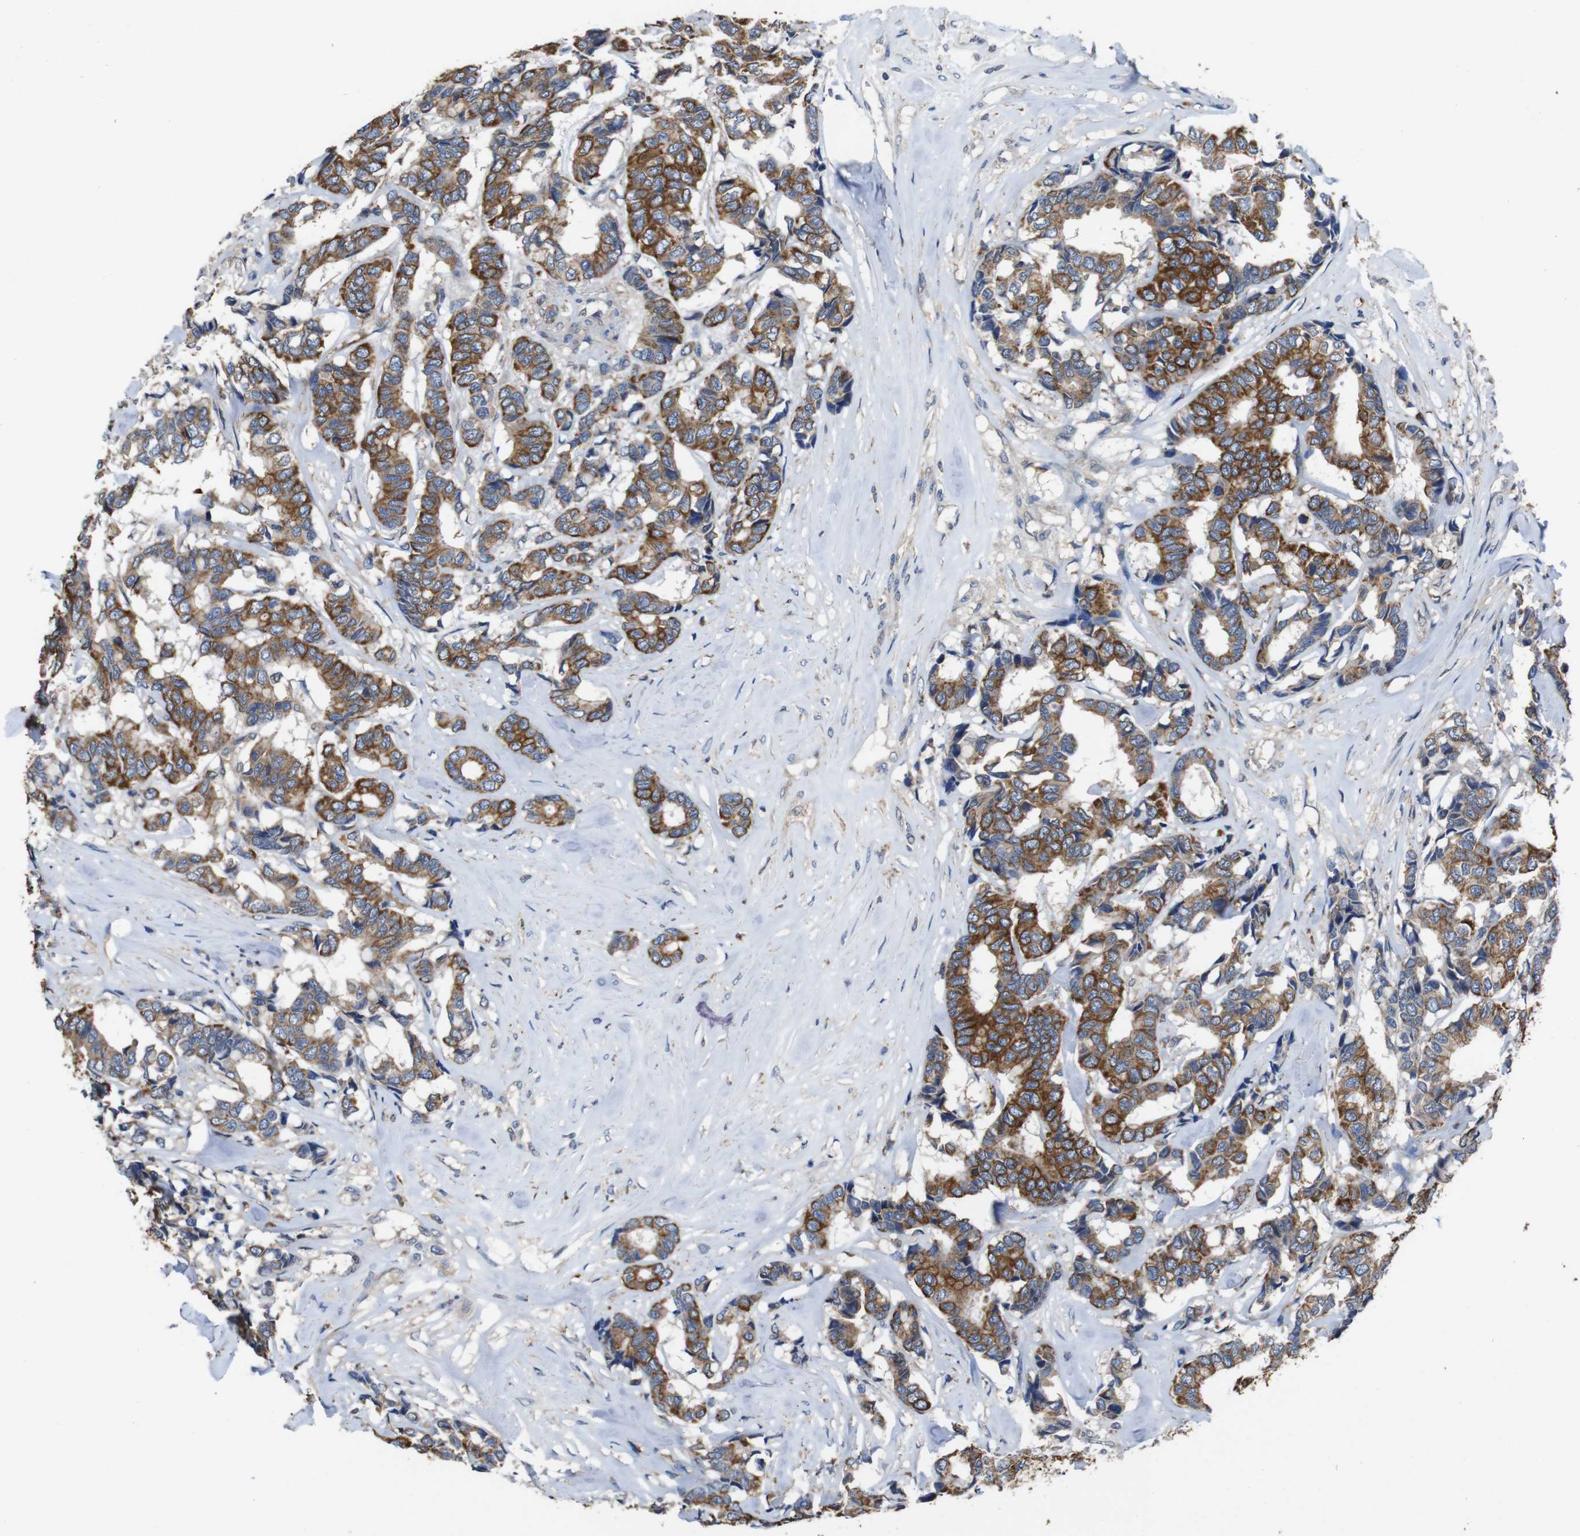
{"staining": {"intensity": "moderate", "quantity": ">75%", "location": "cytoplasmic/membranous"}, "tissue": "breast cancer", "cell_type": "Tumor cells", "image_type": "cancer", "snomed": [{"axis": "morphology", "description": "Duct carcinoma"}, {"axis": "topography", "description": "Breast"}], "caption": "Brown immunohistochemical staining in human breast infiltrating ductal carcinoma exhibits moderate cytoplasmic/membranous expression in about >75% of tumor cells. Using DAB (brown) and hematoxylin (blue) stains, captured at high magnification using brightfield microscopy.", "gene": "GLIPR1", "patient": {"sex": "female", "age": 87}}